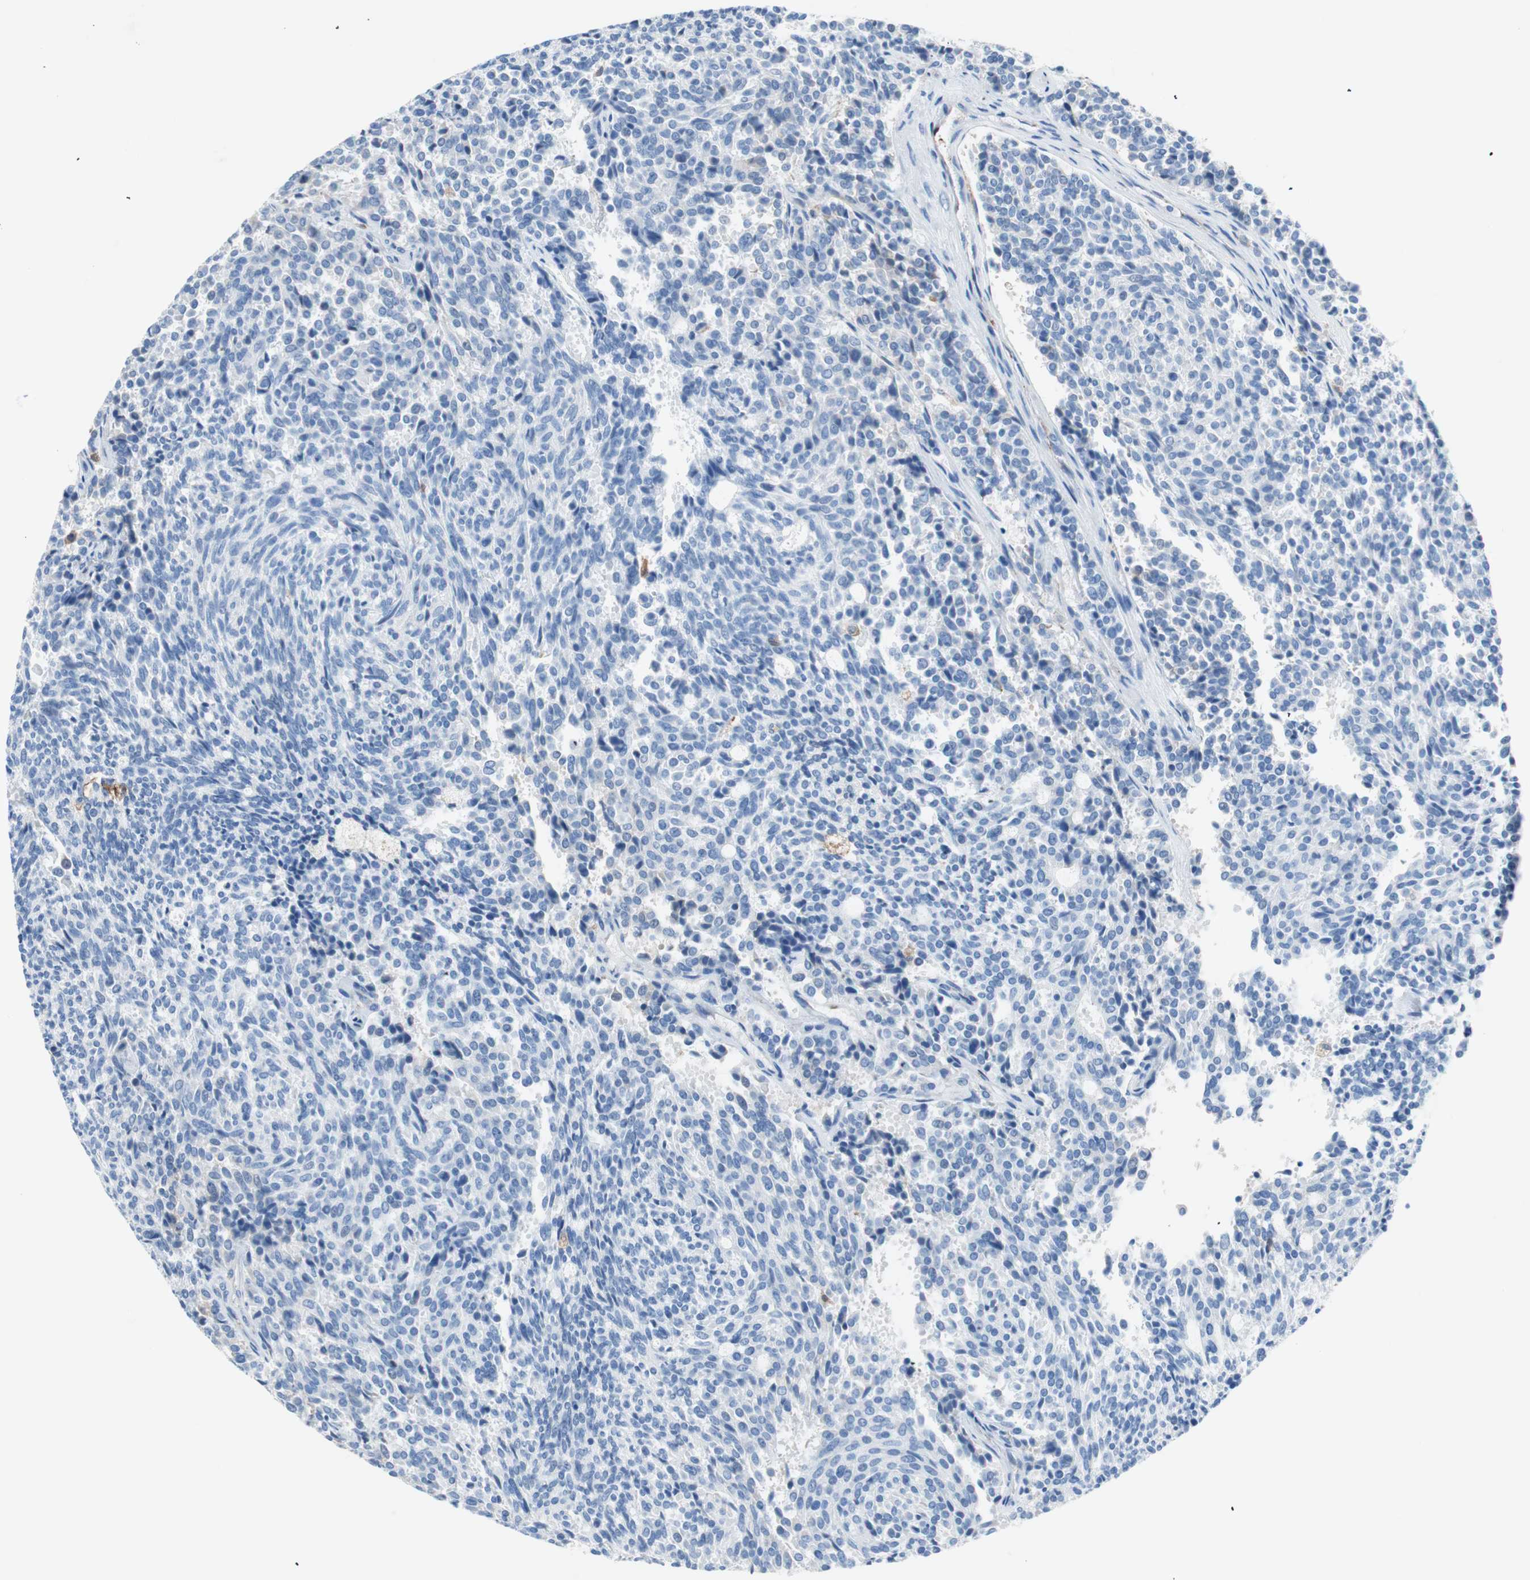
{"staining": {"intensity": "negative", "quantity": "none", "location": "none"}, "tissue": "carcinoid", "cell_type": "Tumor cells", "image_type": "cancer", "snomed": [{"axis": "morphology", "description": "Carcinoid, malignant, NOS"}, {"axis": "topography", "description": "Pancreas"}], "caption": "Protein analysis of carcinoid shows no significant positivity in tumor cells.", "gene": "GLUL", "patient": {"sex": "female", "age": 54}}